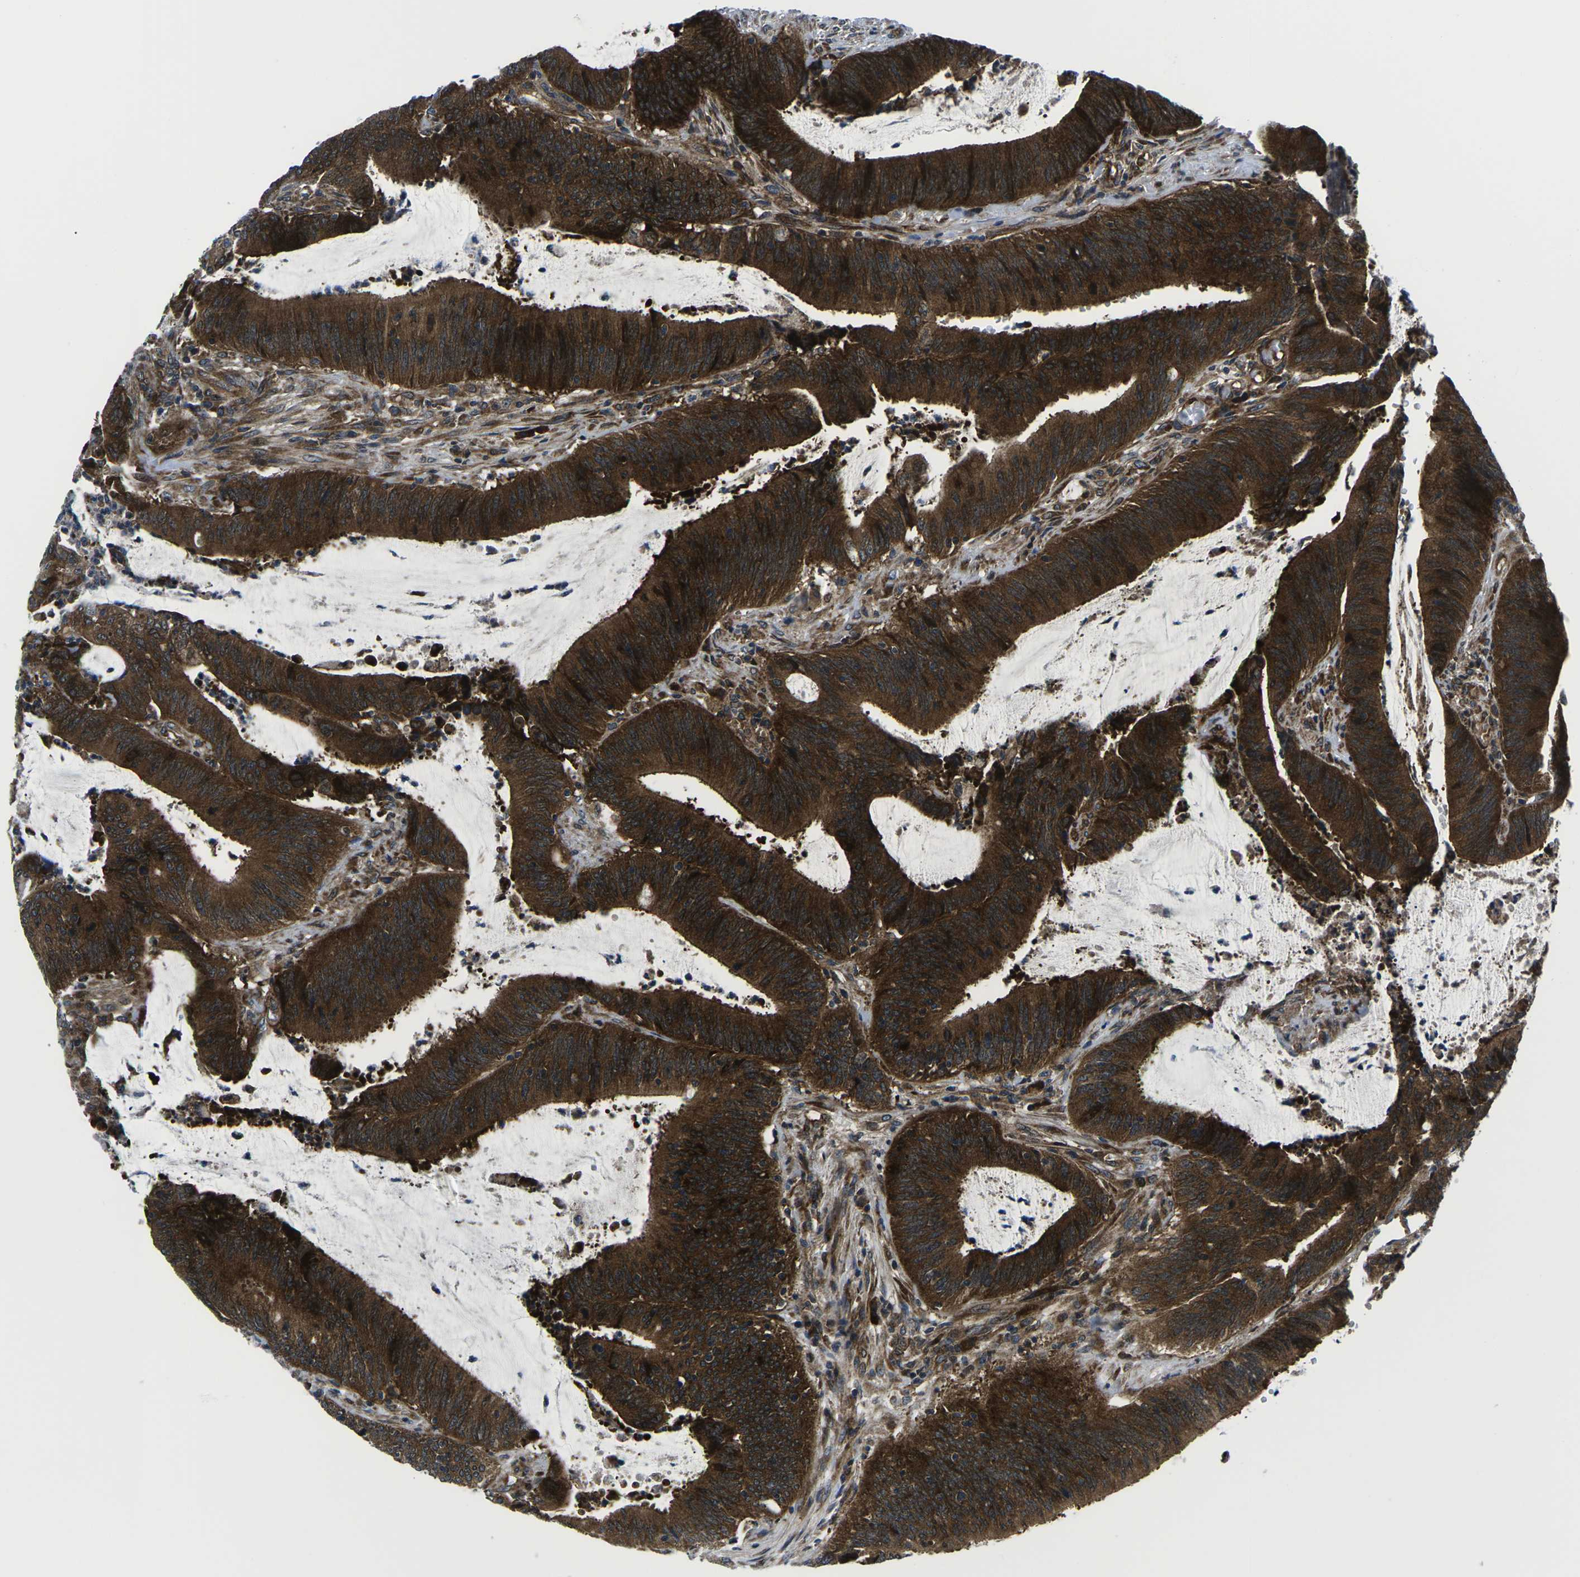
{"staining": {"intensity": "strong", "quantity": ">75%", "location": "cytoplasmic/membranous"}, "tissue": "colorectal cancer", "cell_type": "Tumor cells", "image_type": "cancer", "snomed": [{"axis": "morphology", "description": "Normal tissue, NOS"}, {"axis": "morphology", "description": "Adenocarcinoma, NOS"}, {"axis": "topography", "description": "Rectum"}], "caption": "Protein staining exhibits strong cytoplasmic/membranous staining in about >75% of tumor cells in adenocarcinoma (colorectal). Using DAB (3,3'-diaminobenzidine) (brown) and hematoxylin (blue) stains, captured at high magnification using brightfield microscopy.", "gene": "EIF4E", "patient": {"sex": "female", "age": 66}}